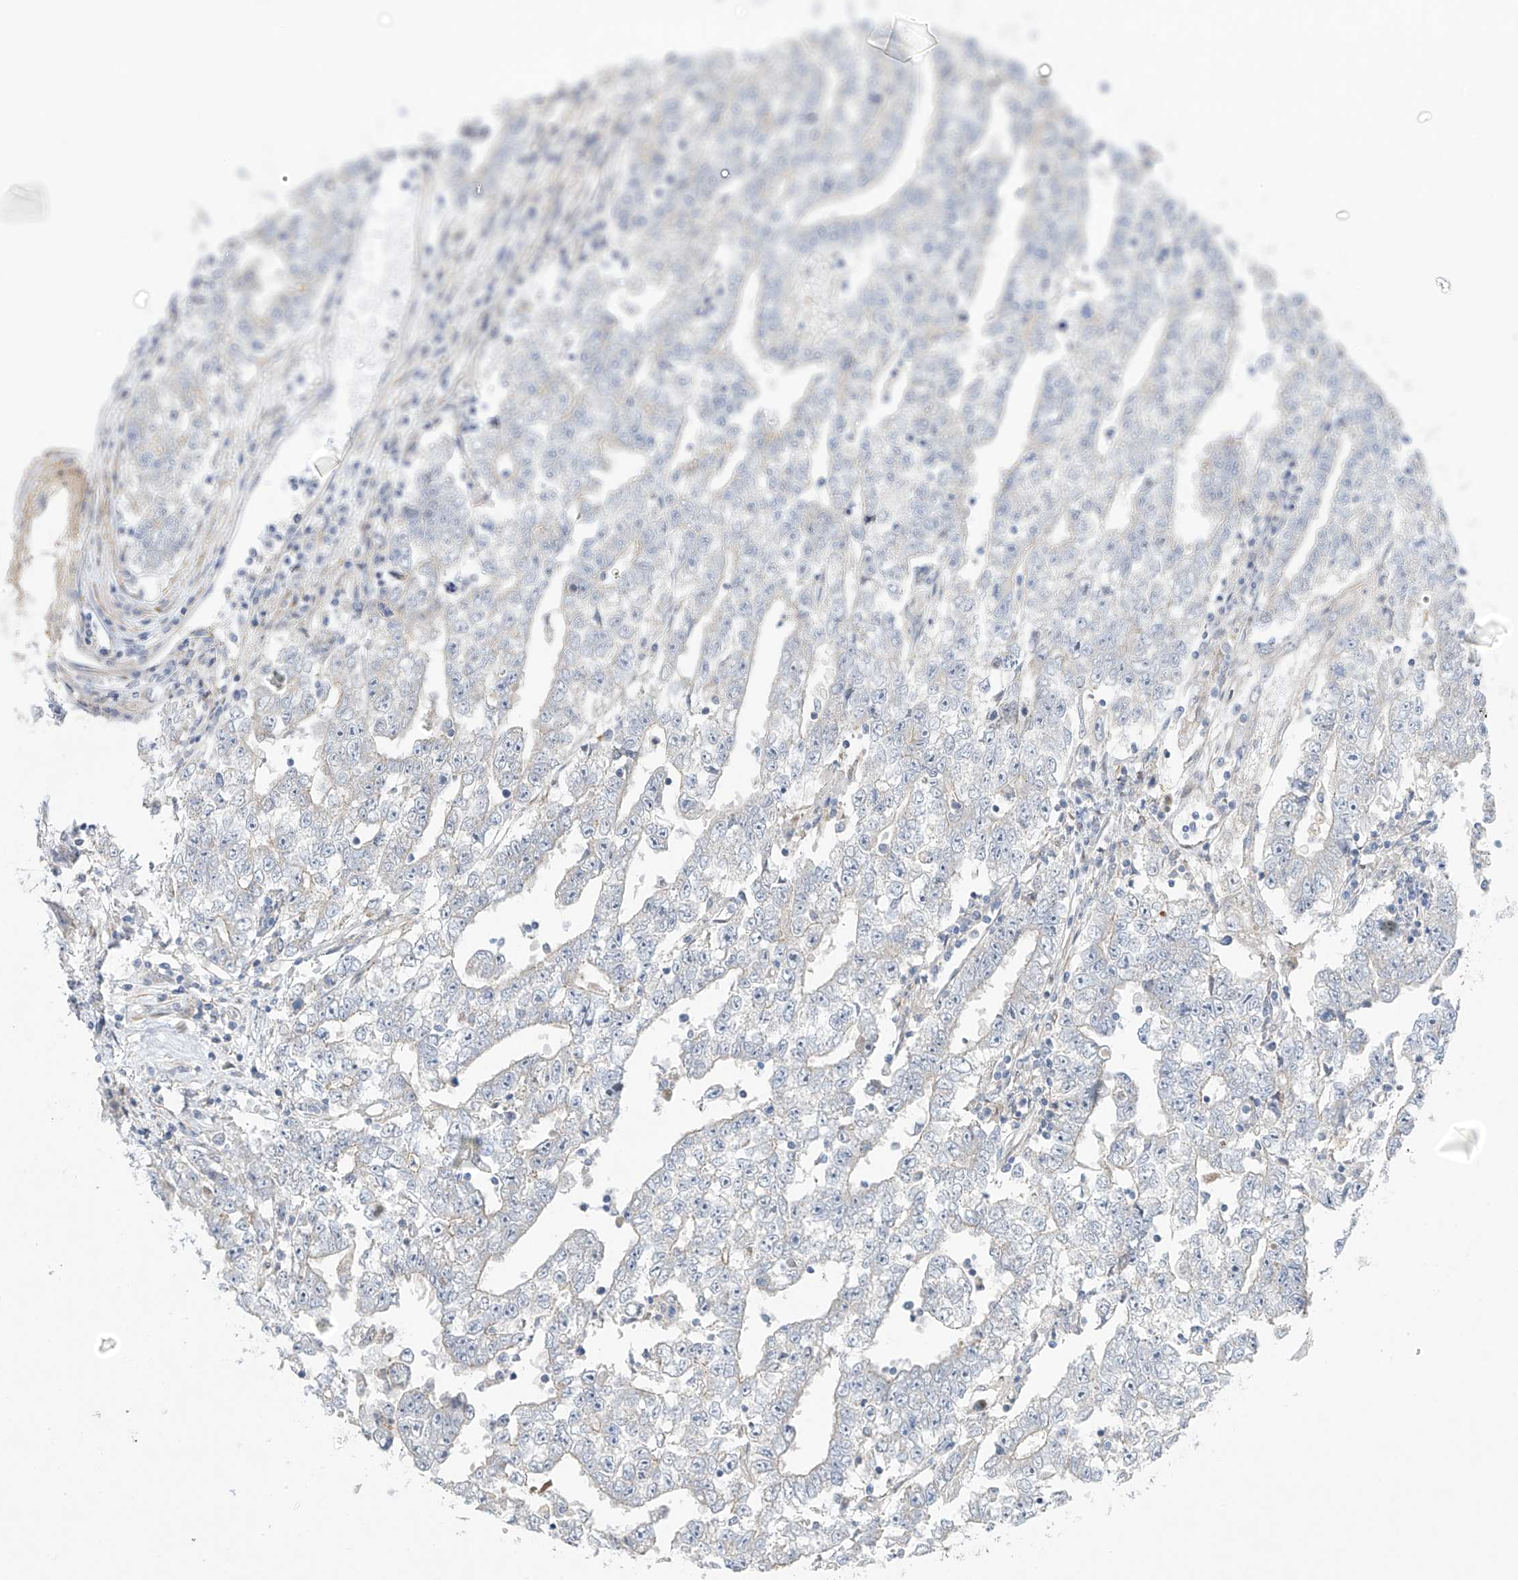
{"staining": {"intensity": "negative", "quantity": "none", "location": "none"}, "tissue": "testis cancer", "cell_type": "Tumor cells", "image_type": "cancer", "snomed": [{"axis": "morphology", "description": "Carcinoma, Embryonal, NOS"}, {"axis": "topography", "description": "Testis"}], "caption": "DAB (3,3'-diaminobenzidine) immunohistochemical staining of human testis embryonal carcinoma demonstrates no significant expression in tumor cells.", "gene": "ZNF641", "patient": {"sex": "male", "age": 25}}